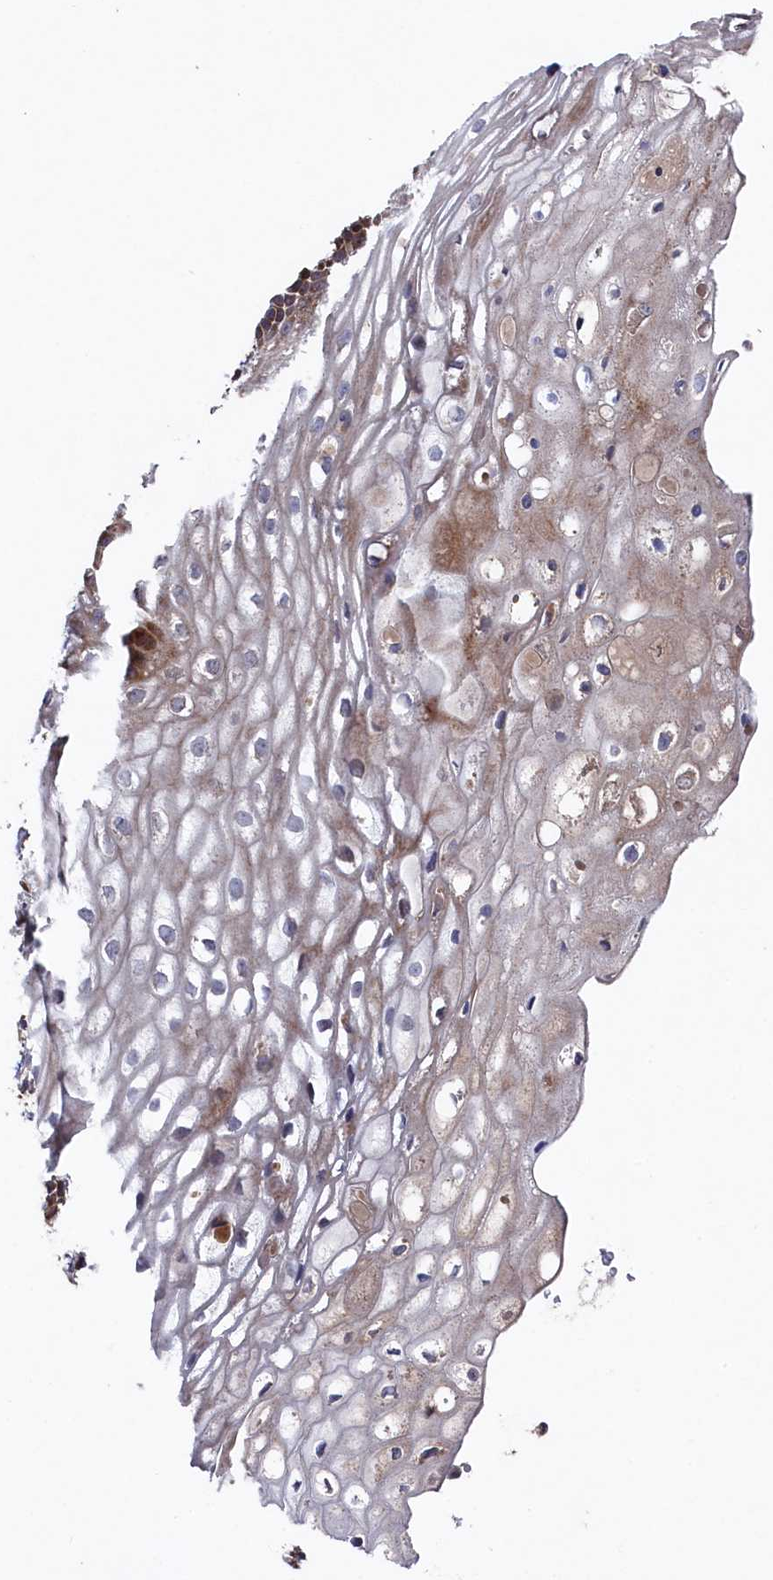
{"staining": {"intensity": "moderate", "quantity": "<25%", "location": "cytoplasmic/membranous"}, "tissue": "vagina", "cell_type": "Squamous epithelial cells", "image_type": "normal", "snomed": [{"axis": "morphology", "description": "Normal tissue, NOS"}, {"axis": "topography", "description": "Vagina"}], "caption": "Immunohistochemical staining of normal human vagina displays <25% levels of moderate cytoplasmic/membranous protein positivity in about <25% of squamous epithelial cells.", "gene": "SUPV3L1", "patient": {"sex": "female", "age": 60}}